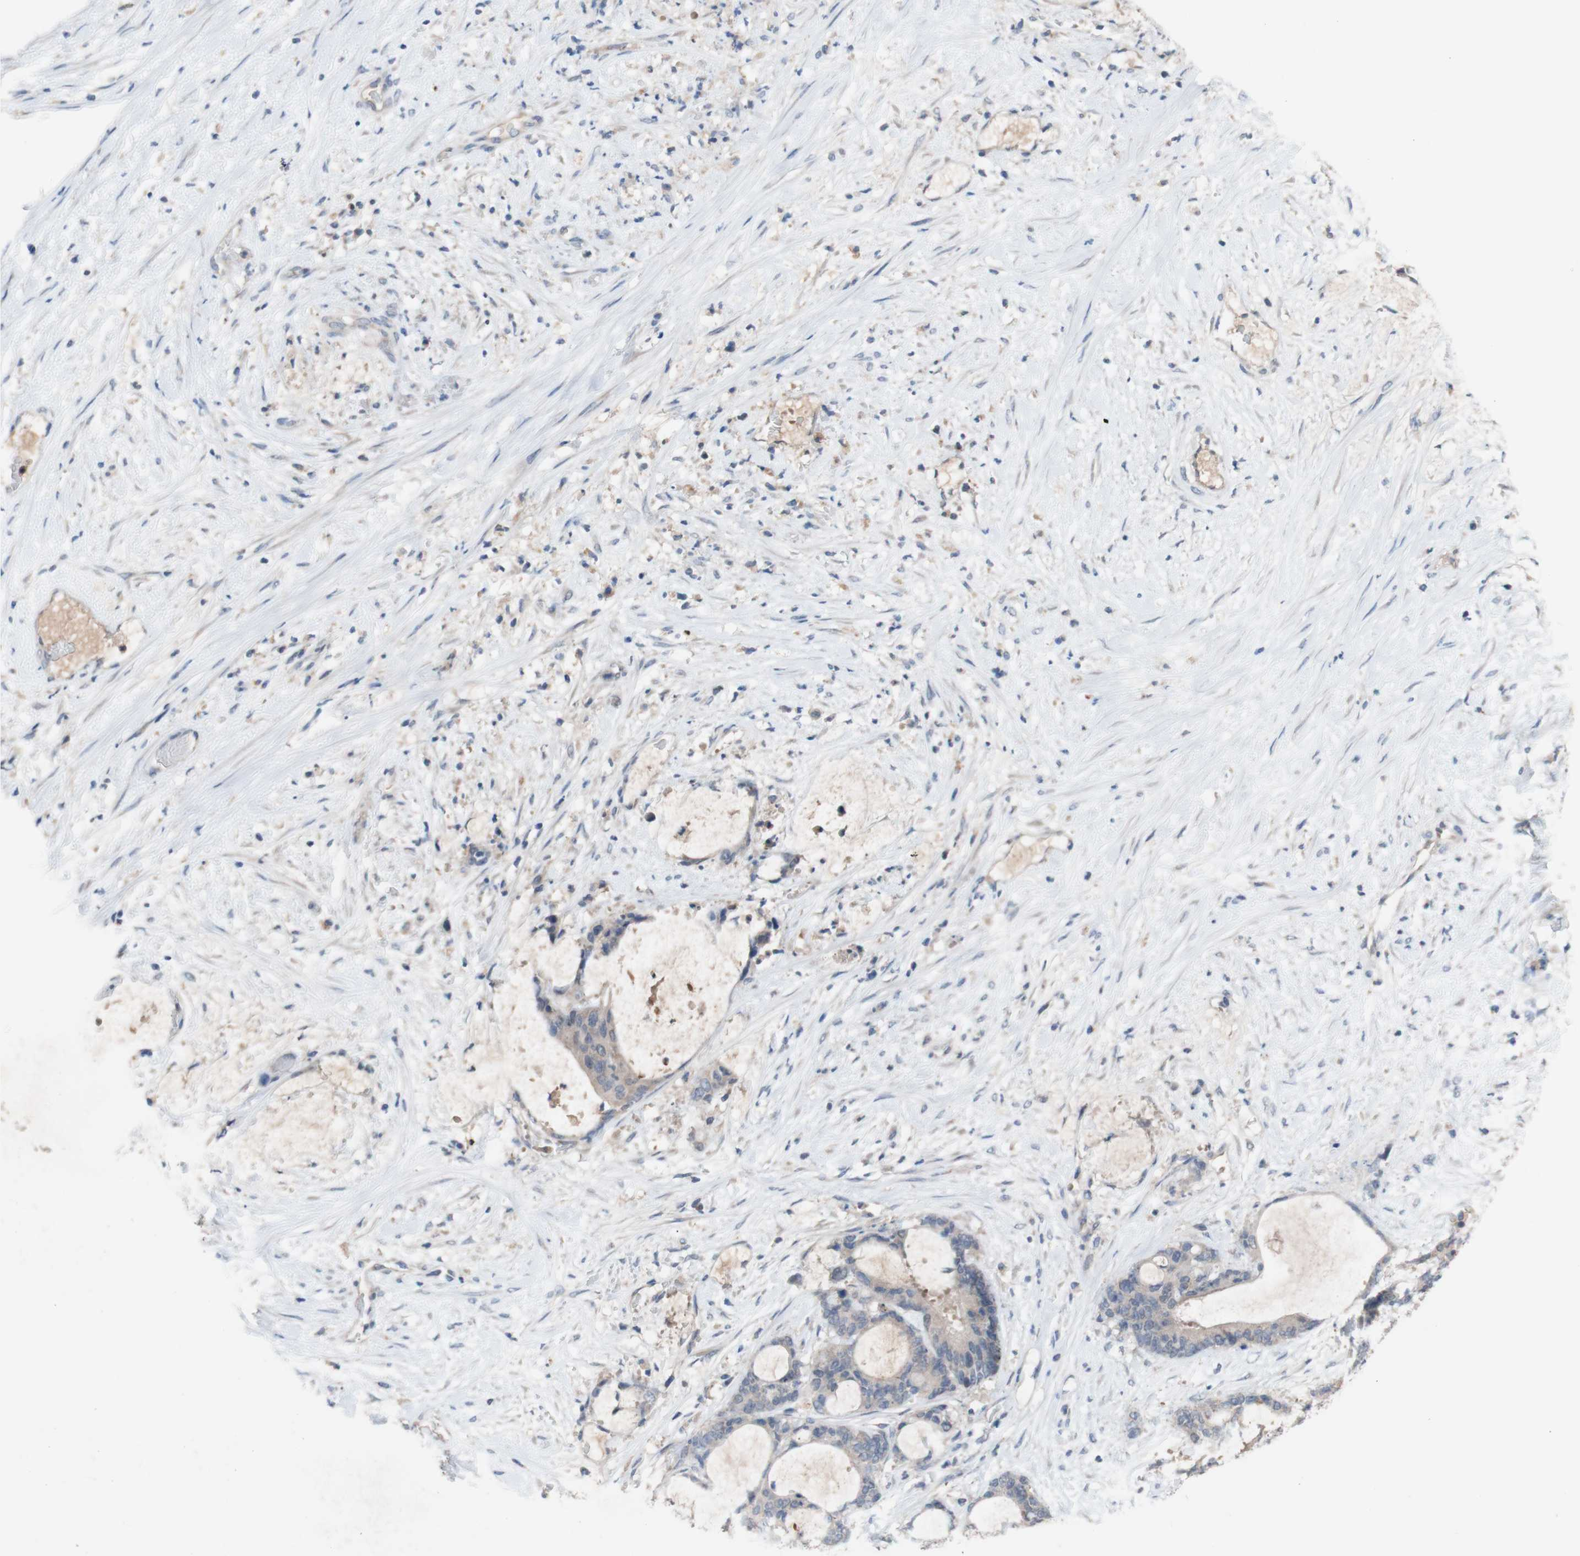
{"staining": {"intensity": "negative", "quantity": "none", "location": "none"}, "tissue": "liver cancer", "cell_type": "Tumor cells", "image_type": "cancer", "snomed": [{"axis": "morphology", "description": "Cholangiocarcinoma"}, {"axis": "topography", "description": "Liver"}], "caption": "High power microscopy micrograph of an immunohistochemistry (IHC) photomicrograph of liver cancer, revealing no significant positivity in tumor cells. (DAB (3,3'-diaminobenzidine) IHC, high magnification).", "gene": "PEX2", "patient": {"sex": "female", "age": 73}}